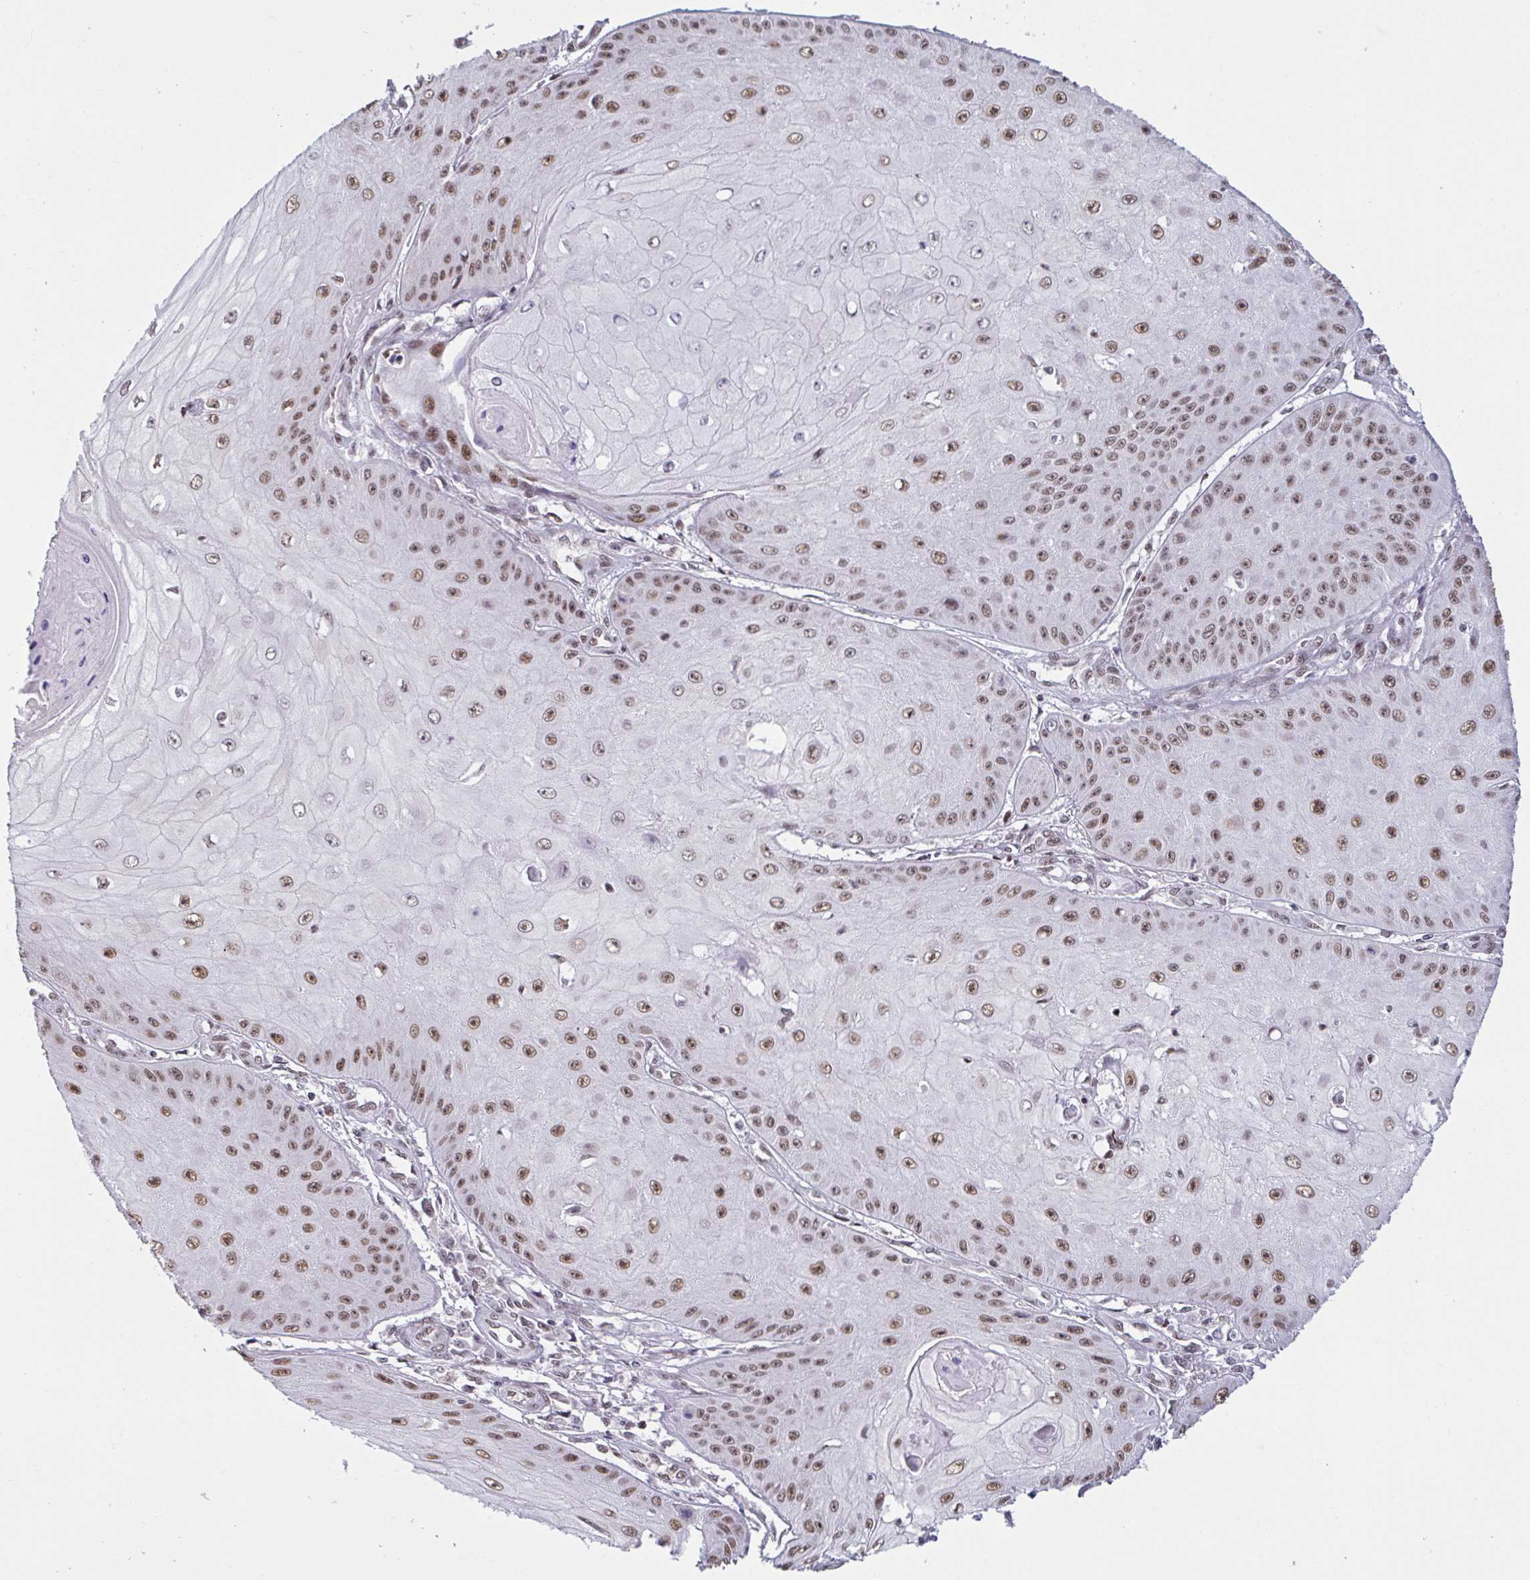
{"staining": {"intensity": "moderate", "quantity": "25%-75%", "location": "nuclear"}, "tissue": "skin cancer", "cell_type": "Tumor cells", "image_type": "cancer", "snomed": [{"axis": "morphology", "description": "Squamous cell carcinoma, NOS"}, {"axis": "topography", "description": "Skin"}], "caption": "A brown stain highlights moderate nuclear positivity of a protein in skin cancer (squamous cell carcinoma) tumor cells.", "gene": "CBFA2T2", "patient": {"sex": "male", "age": 70}}